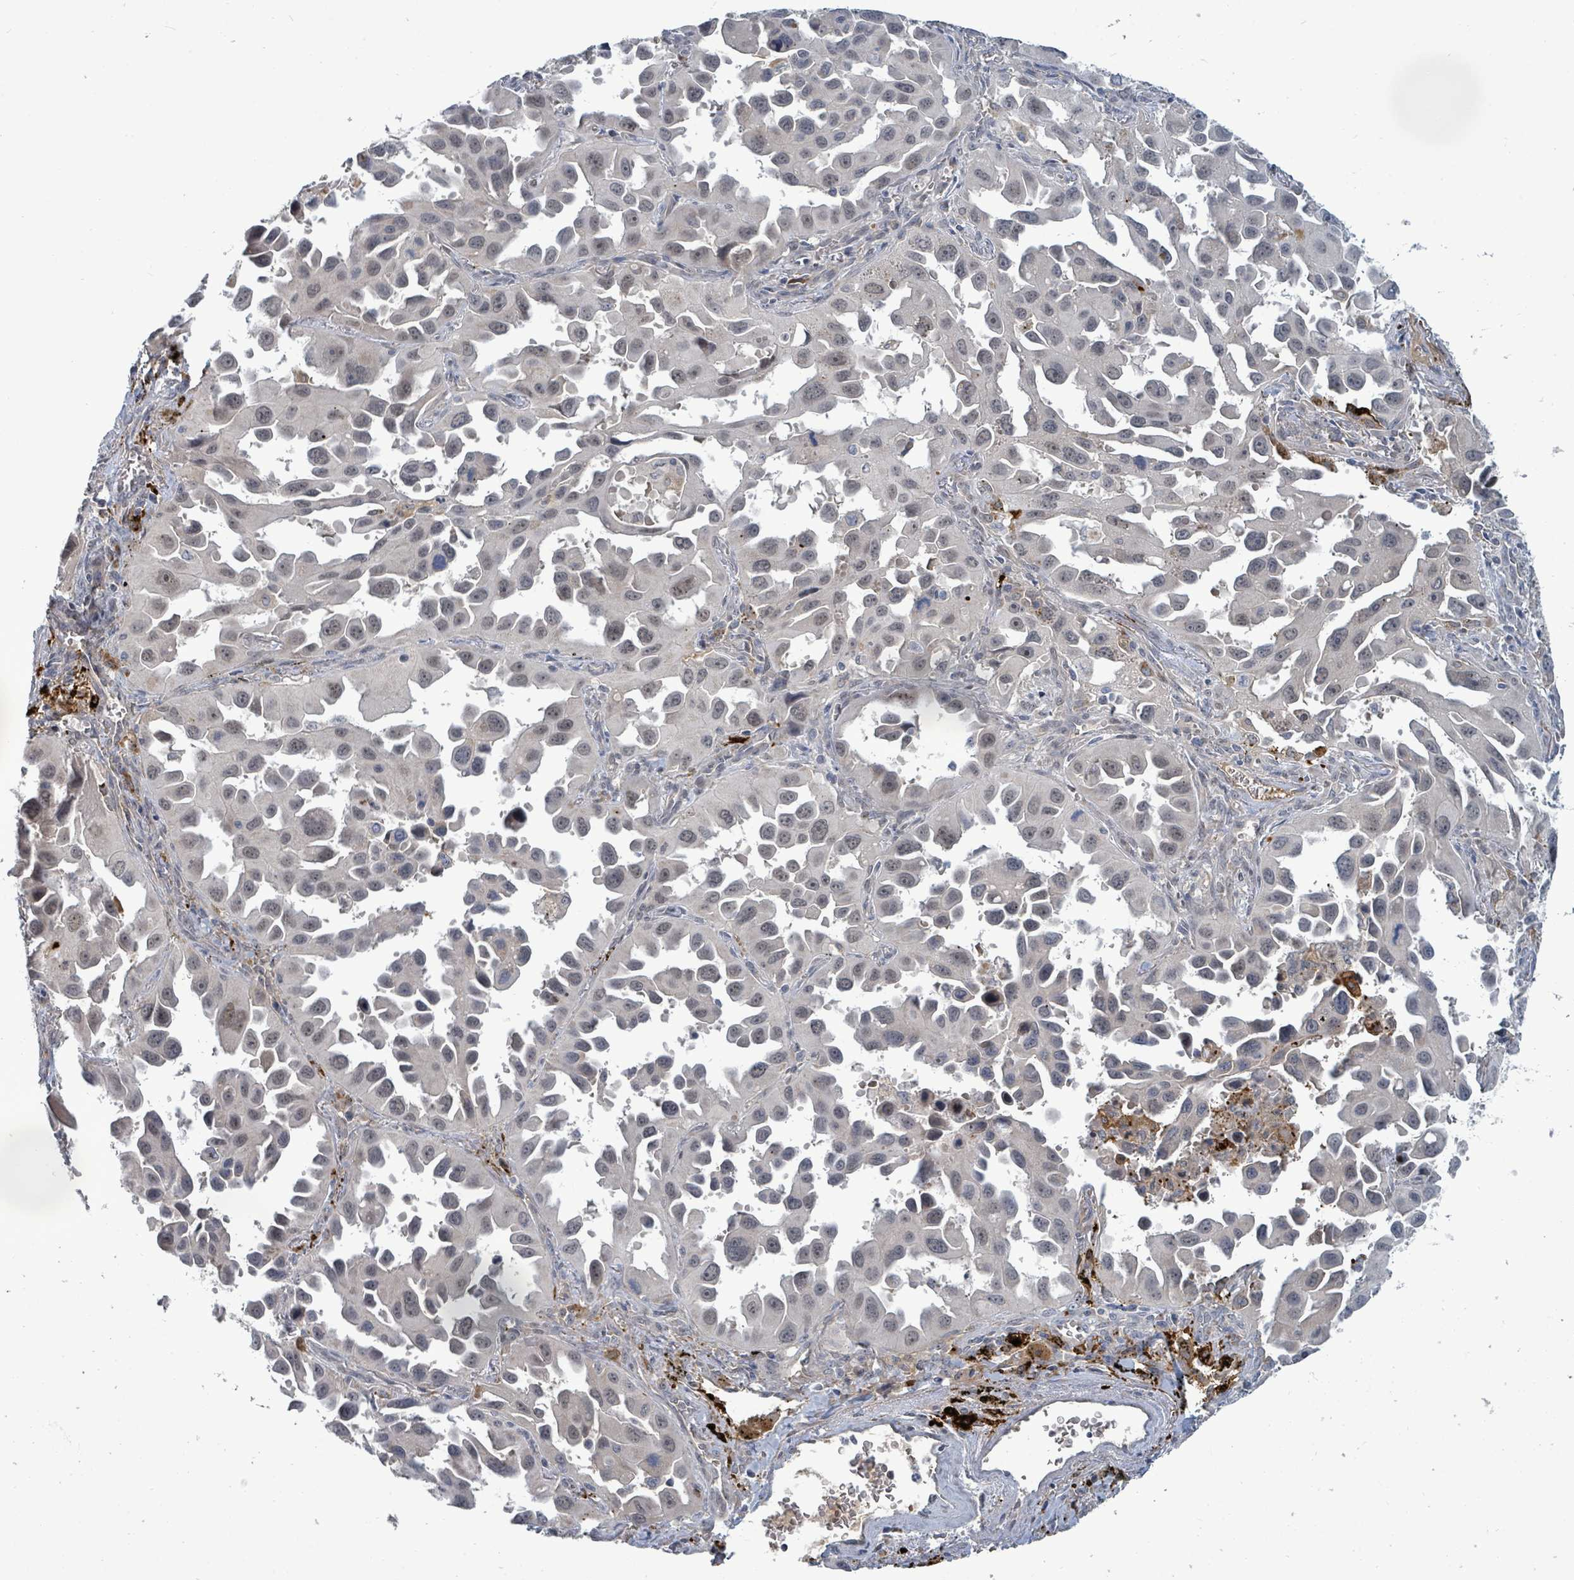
{"staining": {"intensity": "weak", "quantity": "<25%", "location": "nuclear"}, "tissue": "lung cancer", "cell_type": "Tumor cells", "image_type": "cancer", "snomed": [{"axis": "morphology", "description": "Adenocarcinoma, NOS"}, {"axis": "topography", "description": "Lung"}], "caption": "Tumor cells show no significant protein positivity in lung adenocarcinoma.", "gene": "TRDMT1", "patient": {"sex": "male", "age": 66}}